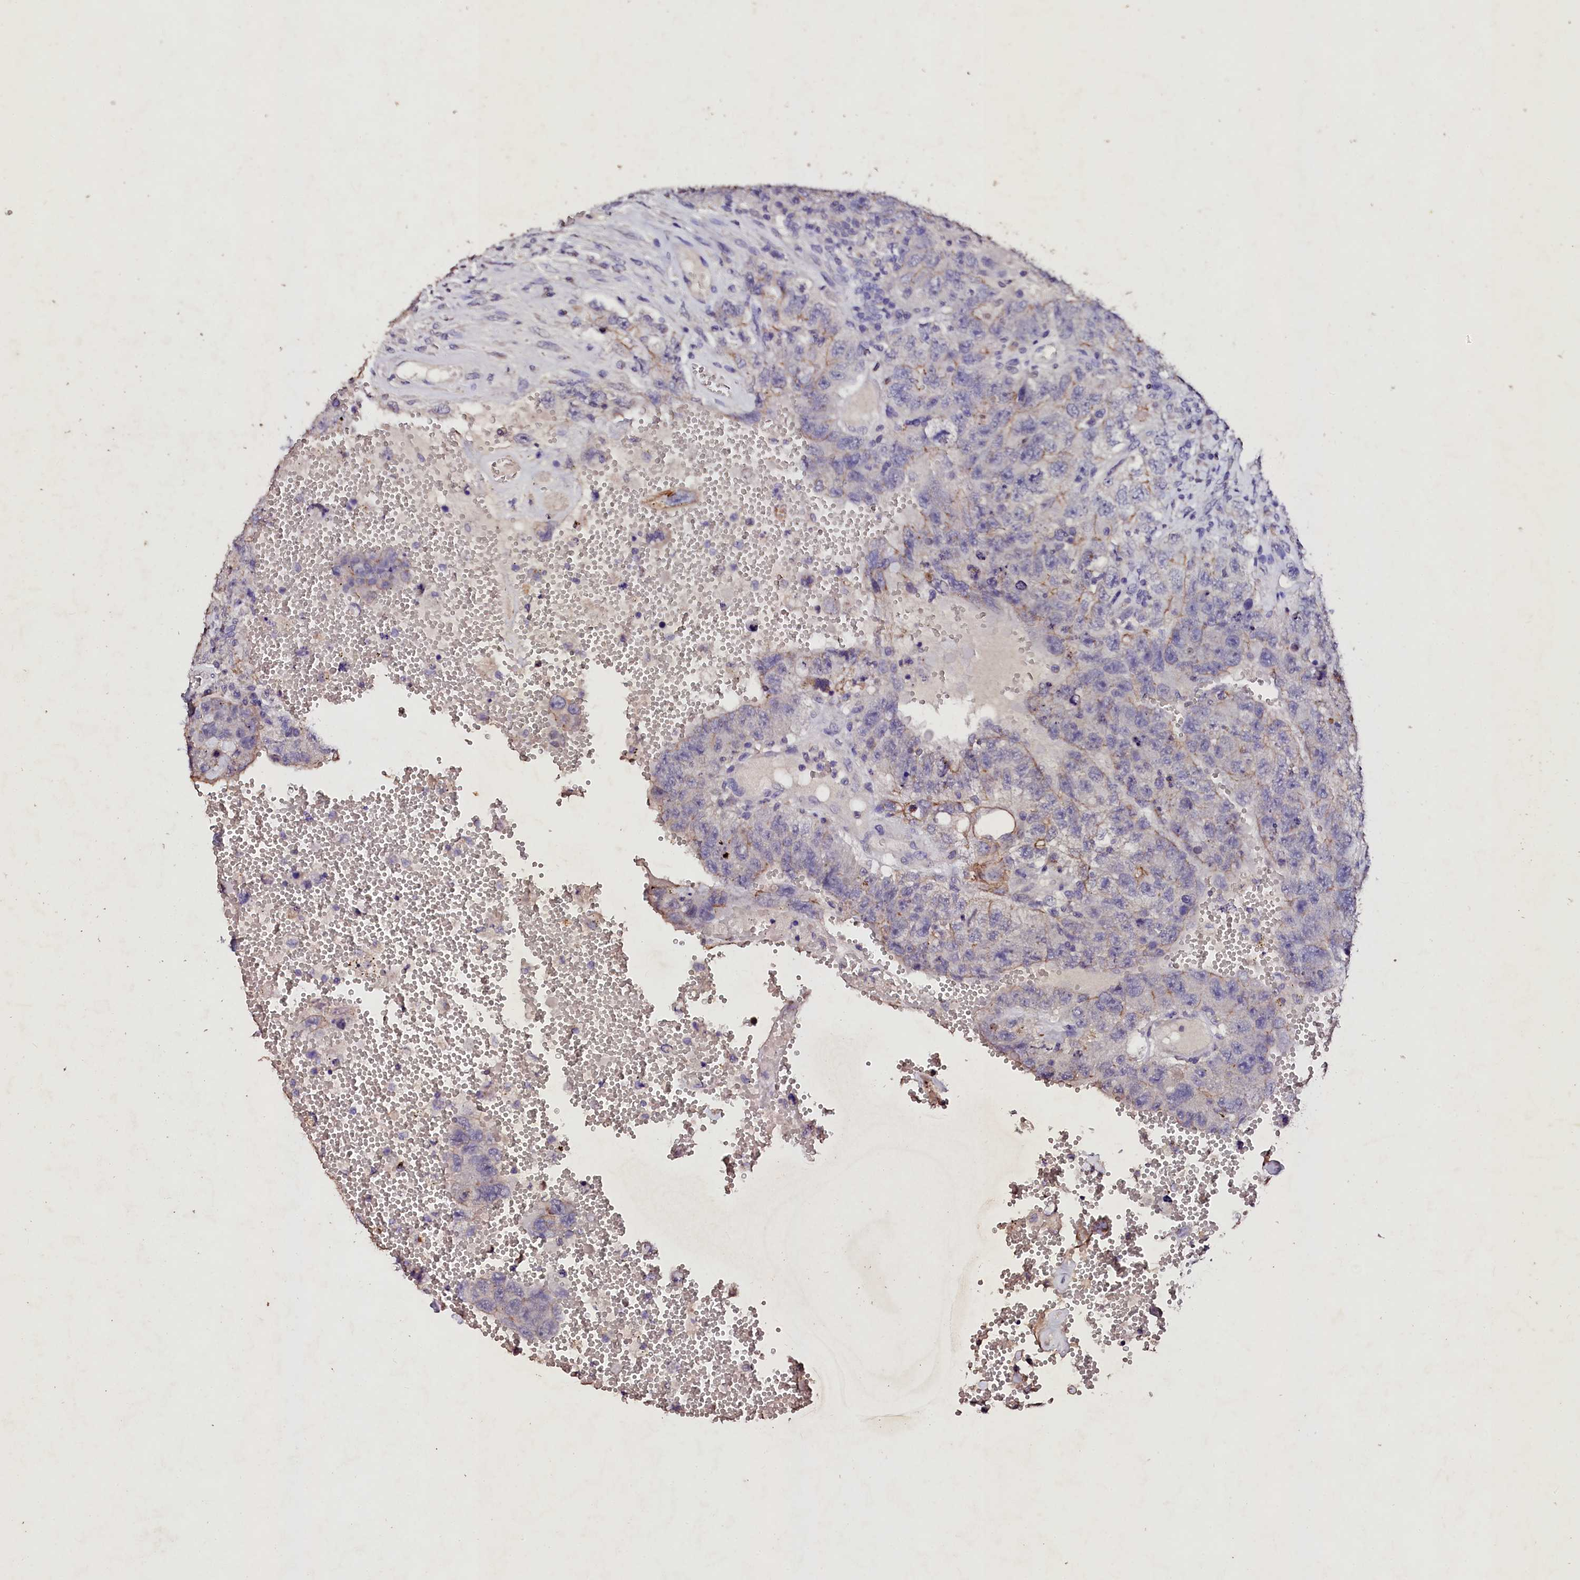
{"staining": {"intensity": "negative", "quantity": "none", "location": "none"}, "tissue": "testis cancer", "cell_type": "Tumor cells", "image_type": "cancer", "snomed": [{"axis": "morphology", "description": "Carcinoma, Embryonal, NOS"}, {"axis": "topography", "description": "Testis"}], "caption": "Immunohistochemistry (IHC) of human testis embryonal carcinoma displays no positivity in tumor cells.", "gene": "VPS36", "patient": {"sex": "male", "age": 26}}